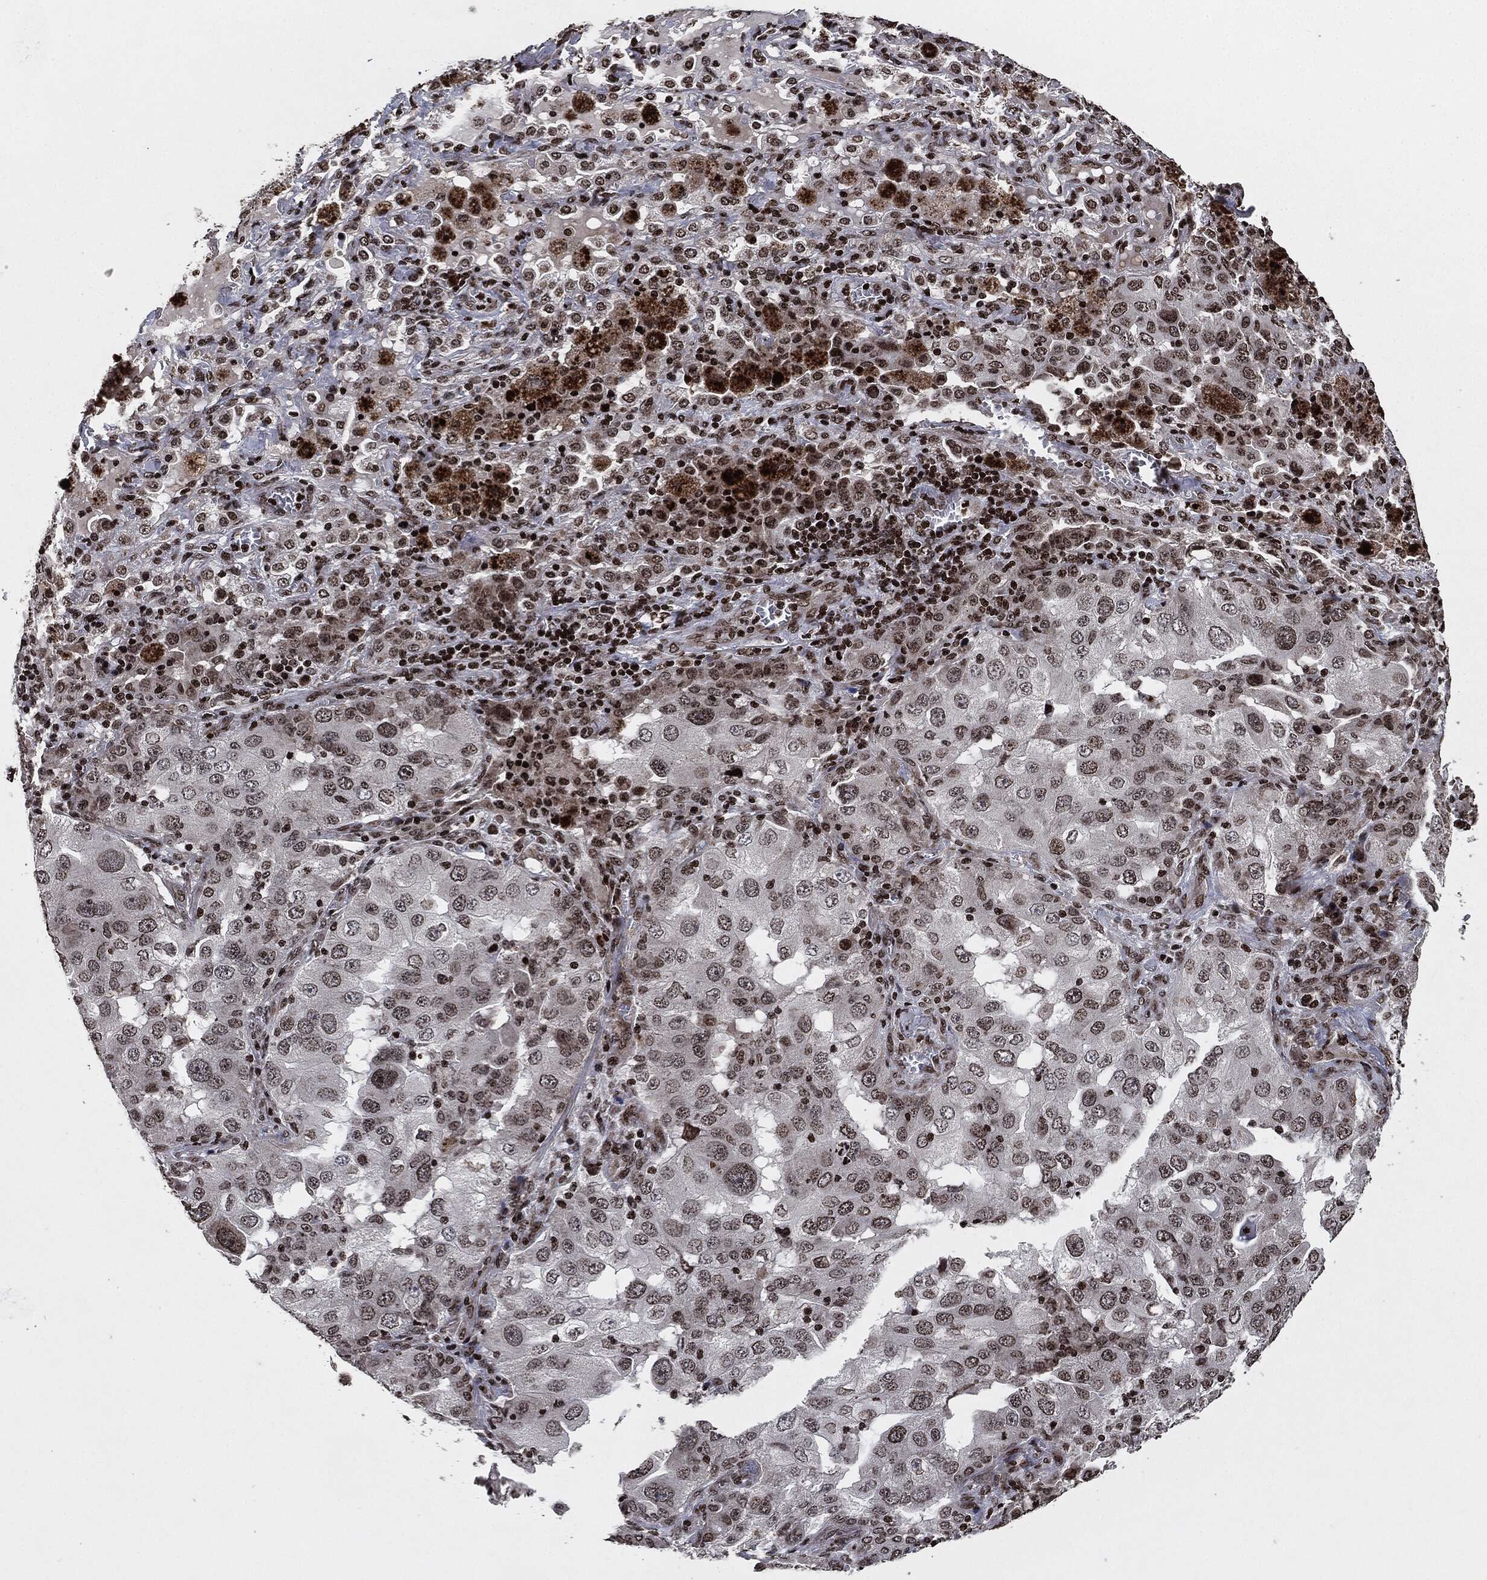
{"staining": {"intensity": "negative", "quantity": "none", "location": "none"}, "tissue": "lung cancer", "cell_type": "Tumor cells", "image_type": "cancer", "snomed": [{"axis": "morphology", "description": "Adenocarcinoma, NOS"}, {"axis": "topography", "description": "Lung"}], "caption": "A photomicrograph of human lung cancer (adenocarcinoma) is negative for staining in tumor cells.", "gene": "JUN", "patient": {"sex": "female", "age": 61}}